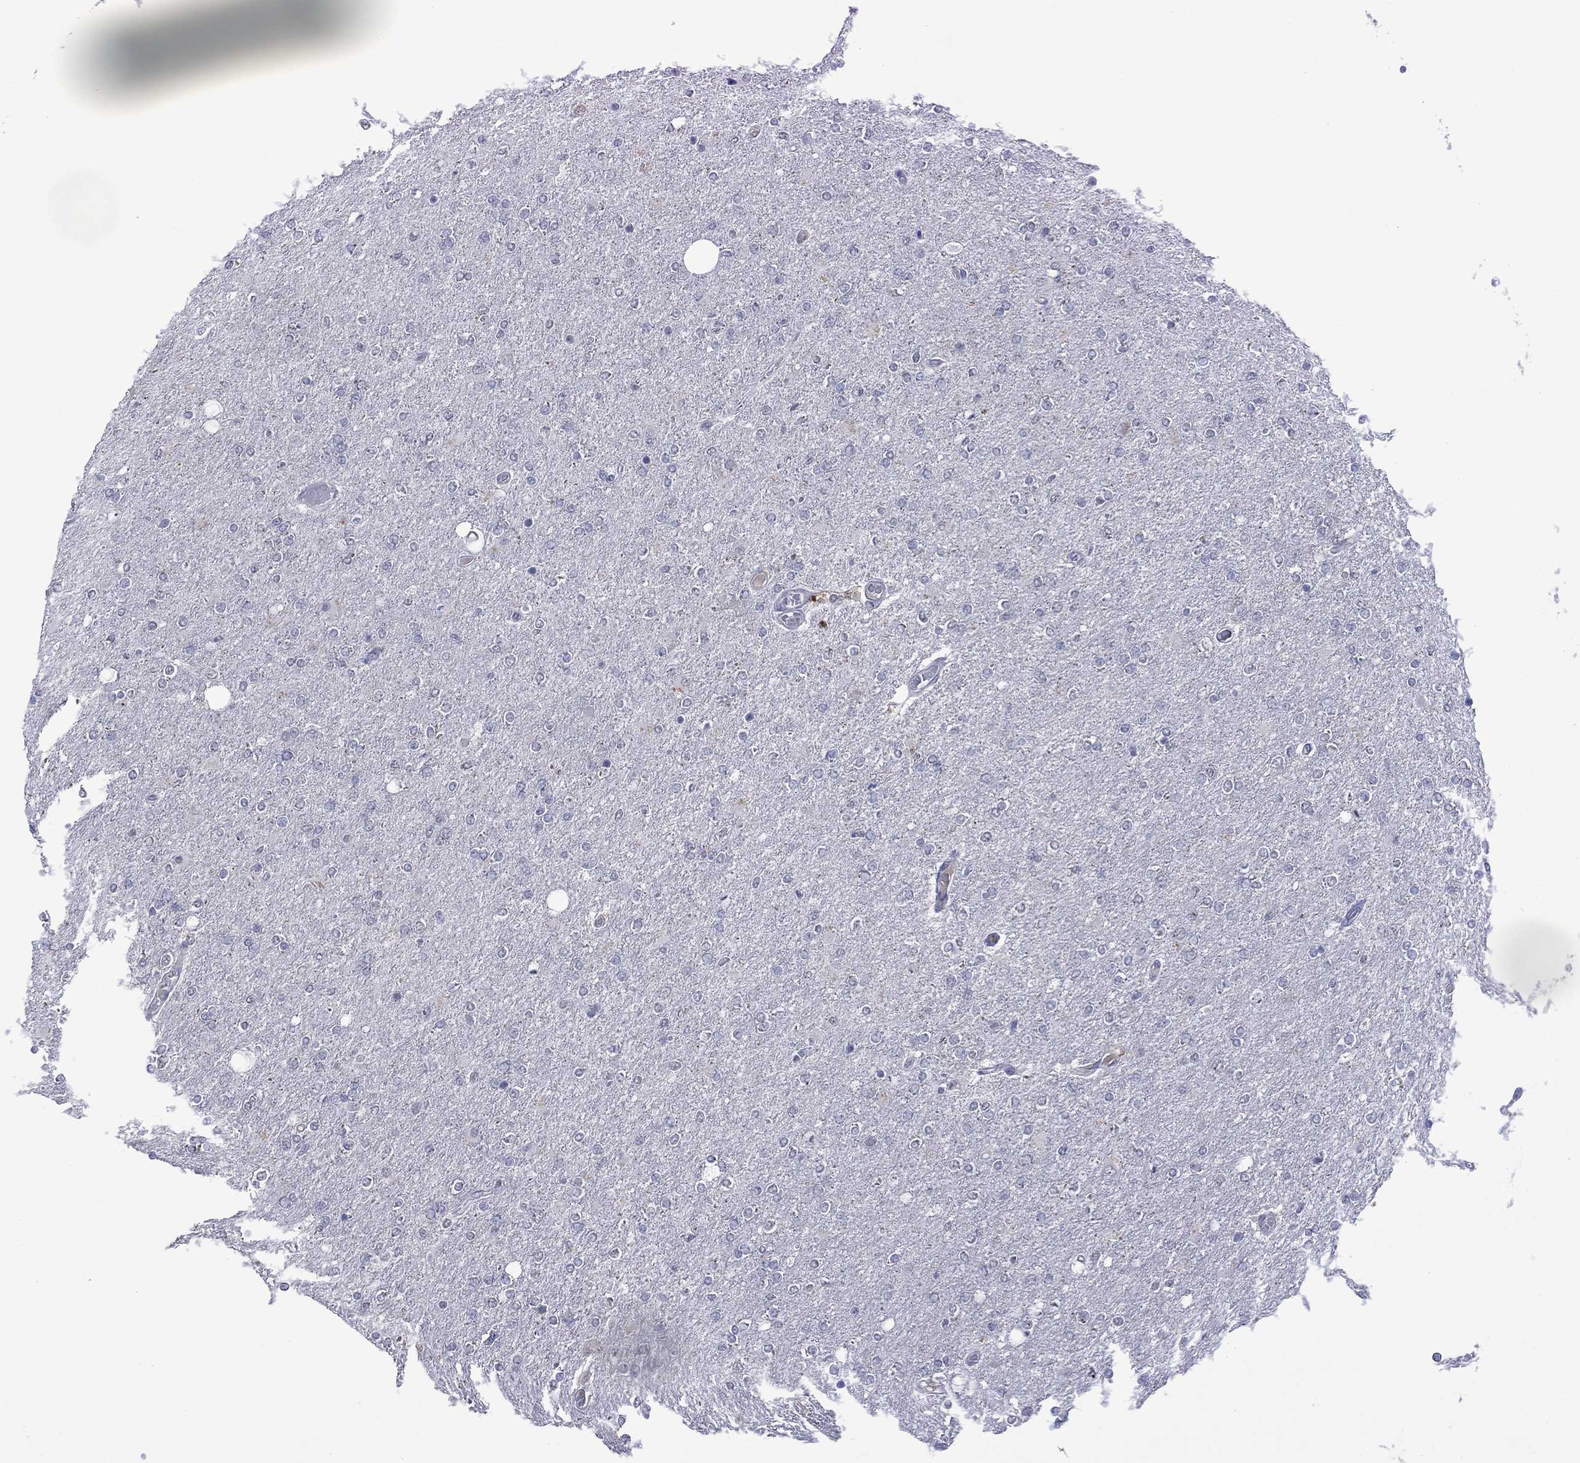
{"staining": {"intensity": "negative", "quantity": "none", "location": "none"}, "tissue": "glioma", "cell_type": "Tumor cells", "image_type": "cancer", "snomed": [{"axis": "morphology", "description": "Glioma, malignant, High grade"}, {"axis": "topography", "description": "Cerebral cortex"}], "caption": "An image of high-grade glioma (malignant) stained for a protein demonstrates no brown staining in tumor cells.", "gene": "ASB10", "patient": {"sex": "male", "age": 70}}